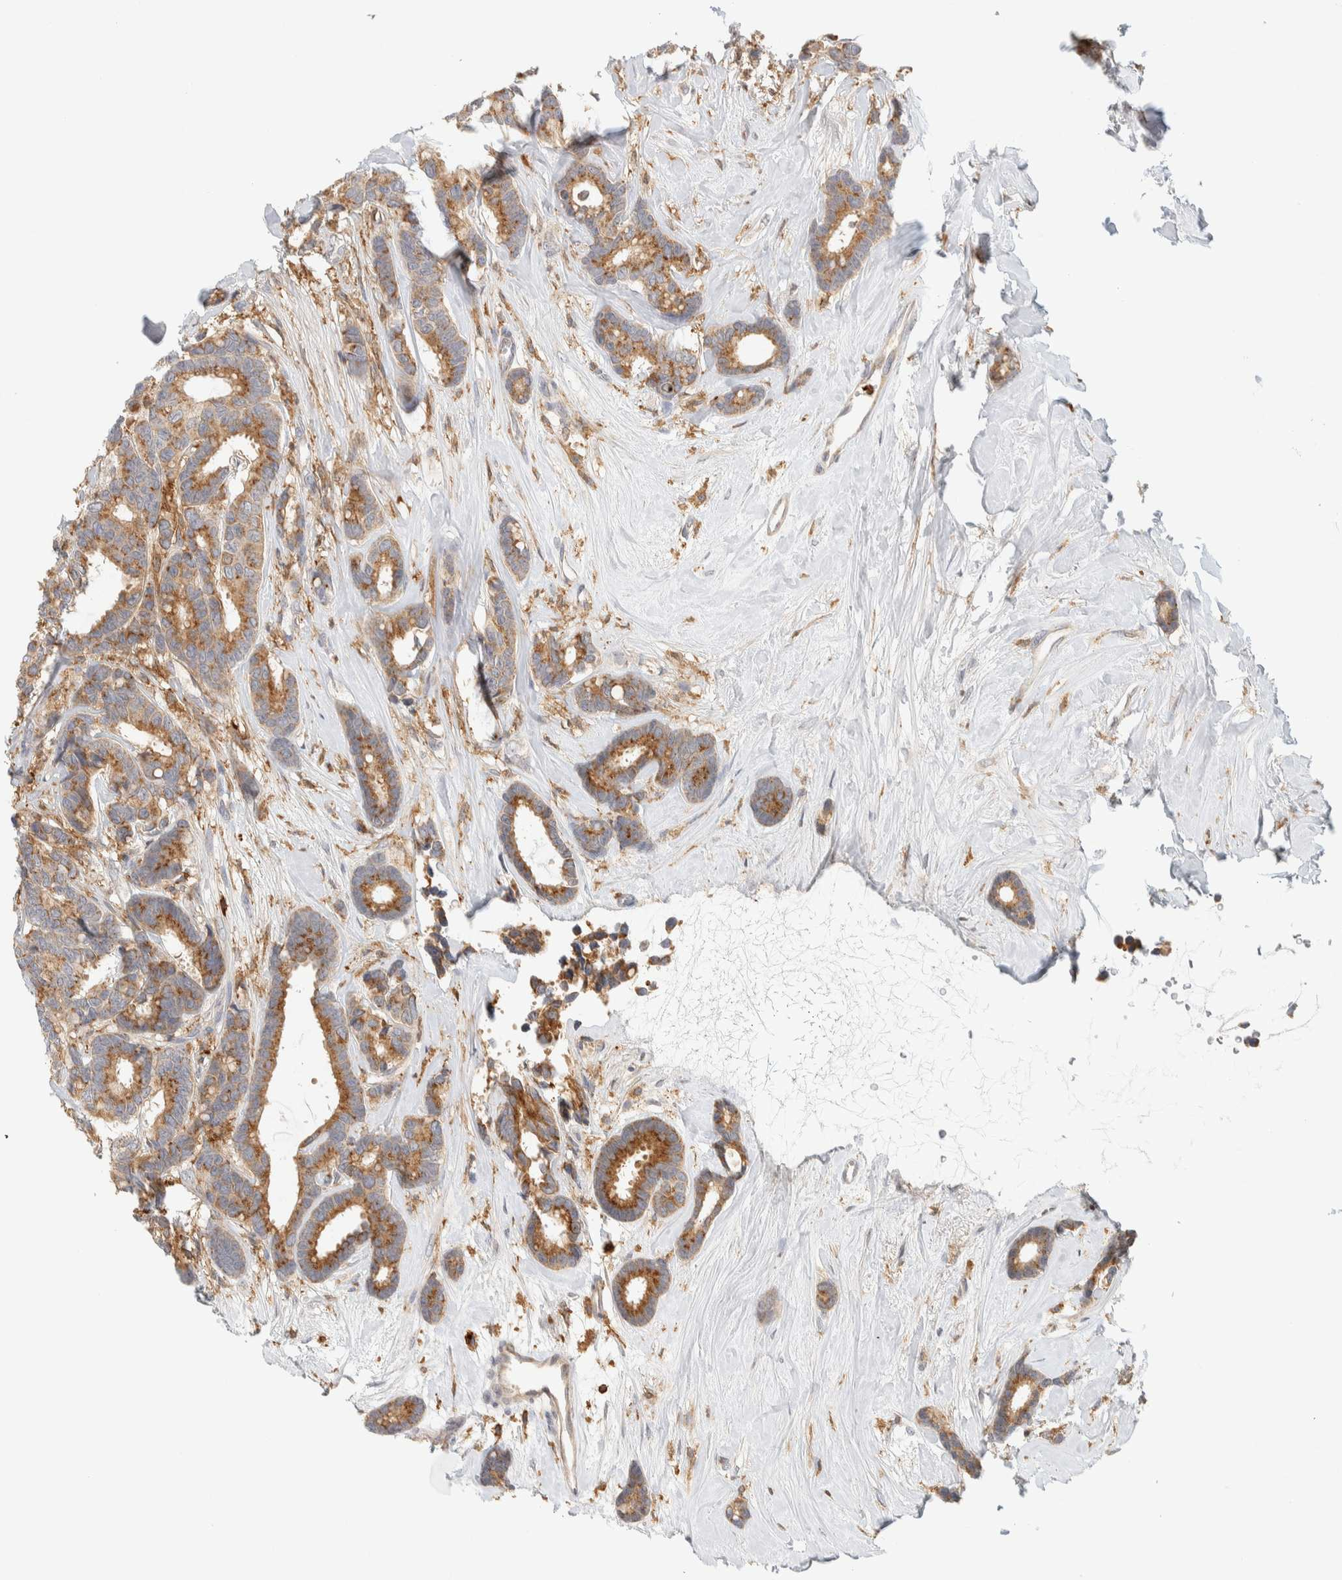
{"staining": {"intensity": "moderate", "quantity": ">75%", "location": "cytoplasmic/membranous"}, "tissue": "breast cancer", "cell_type": "Tumor cells", "image_type": "cancer", "snomed": [{"axis": "morphology", "description": "Duct carcinoma"}, {"axis": "topography", "description": "Breast"}], "caption": "This photomicrograph displays IHC staining of human breast cancer, with medium moderate cytoplasmic/membranous expression in approximately >75% of tumor cells.", "gene": "RUNDC1", "patient": {"sex": "female", "age": 87}}